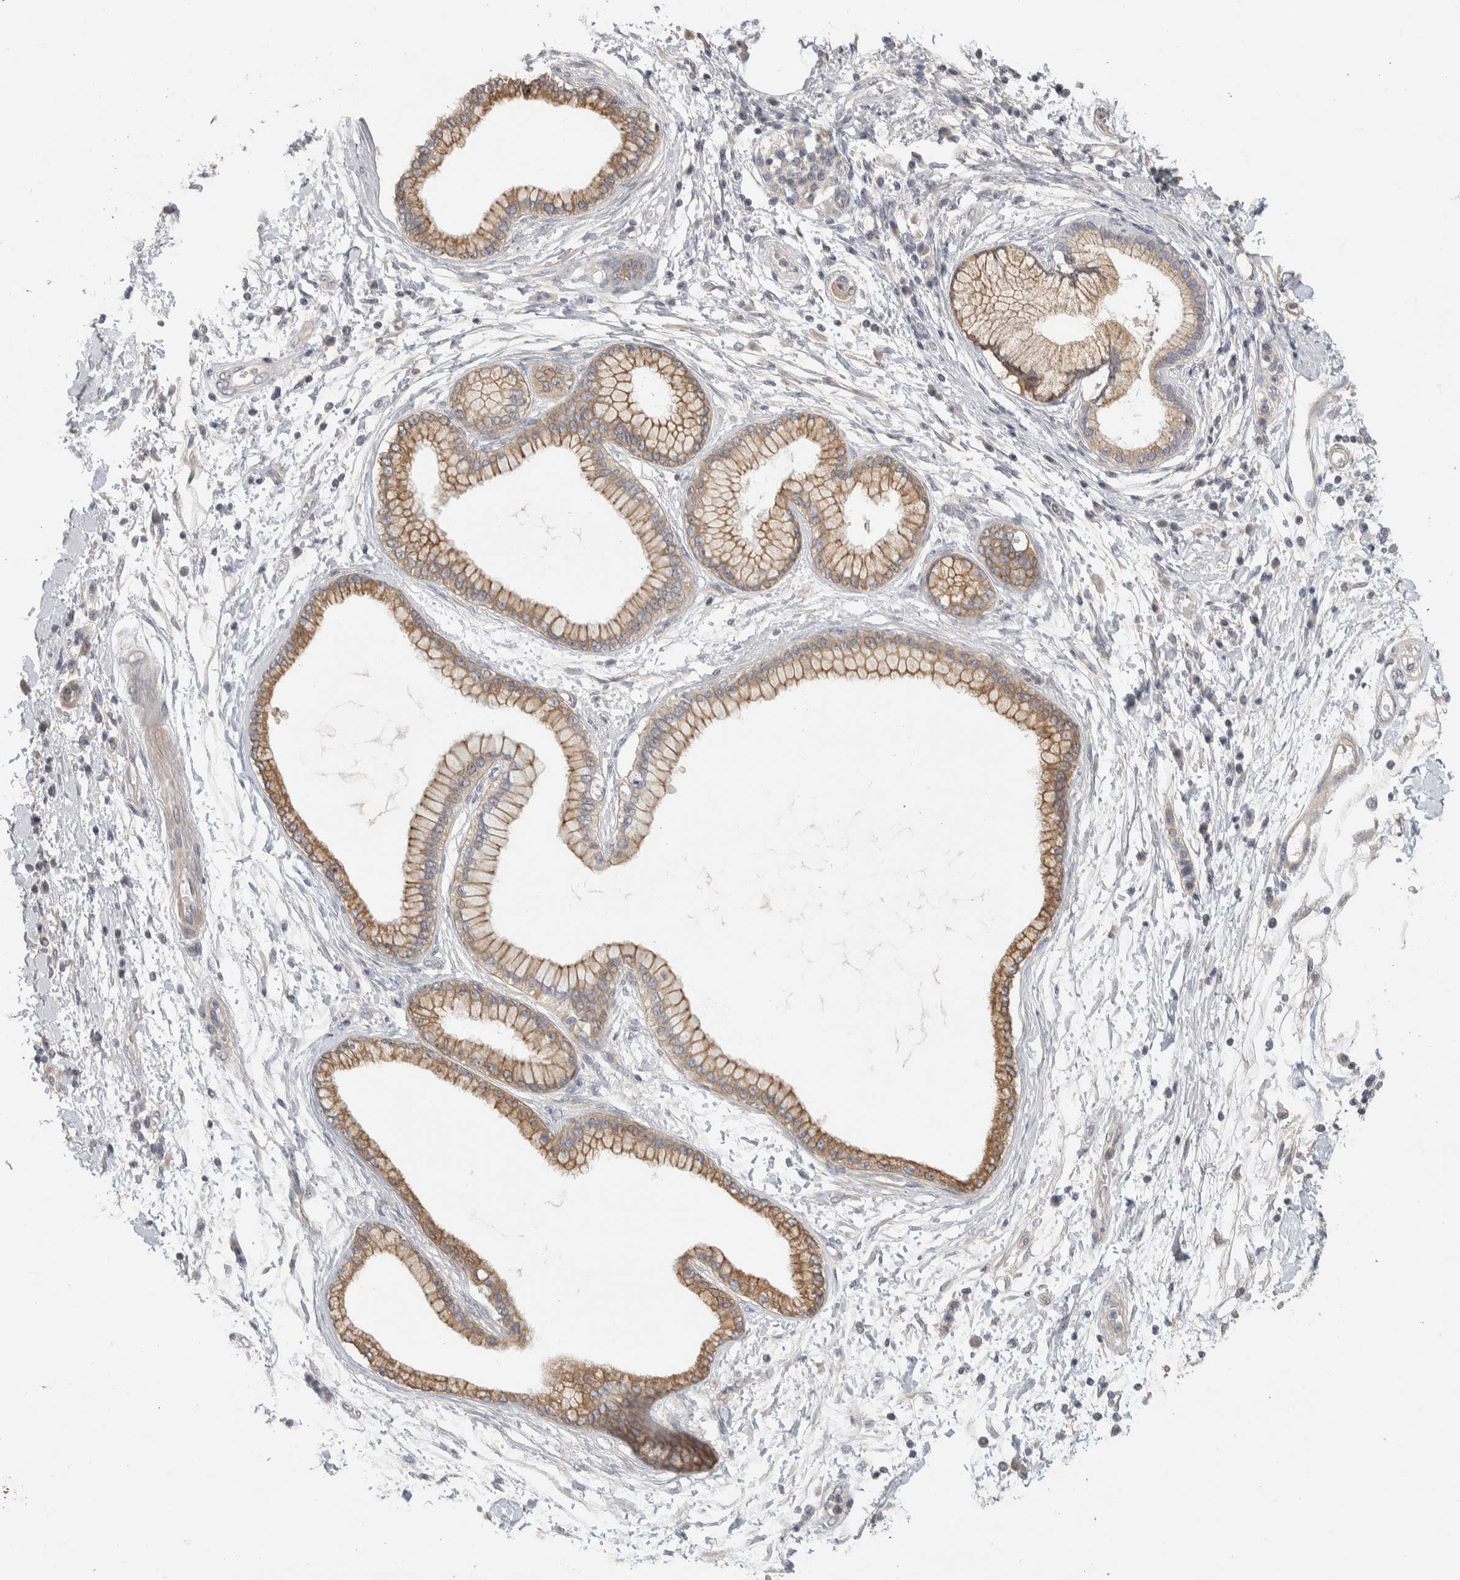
{"staining": {"intensity": "moderate", "quantity": ">75%", "location": "cytoplasmic/membranous"}, "tissue": "pancreatic cancer", "cell_type": "Tumor cells", "image_type": "cancer", "snomed": [{"axis": "morphology", "description": "Normal tissue, NOS"}, {"axis": "morphology", "description": "Adenocarcinoma, NOS"}, {"axis": "topography", "description": "Pancreas"}], "caption": "Protein staining reveals moderate cytoplasmic/membranous expression in about >75% of tumor cells in pancreatic adenocarcinoma.", "gene": "DCXR", "patient": {"sex": "female", "age": 71}}